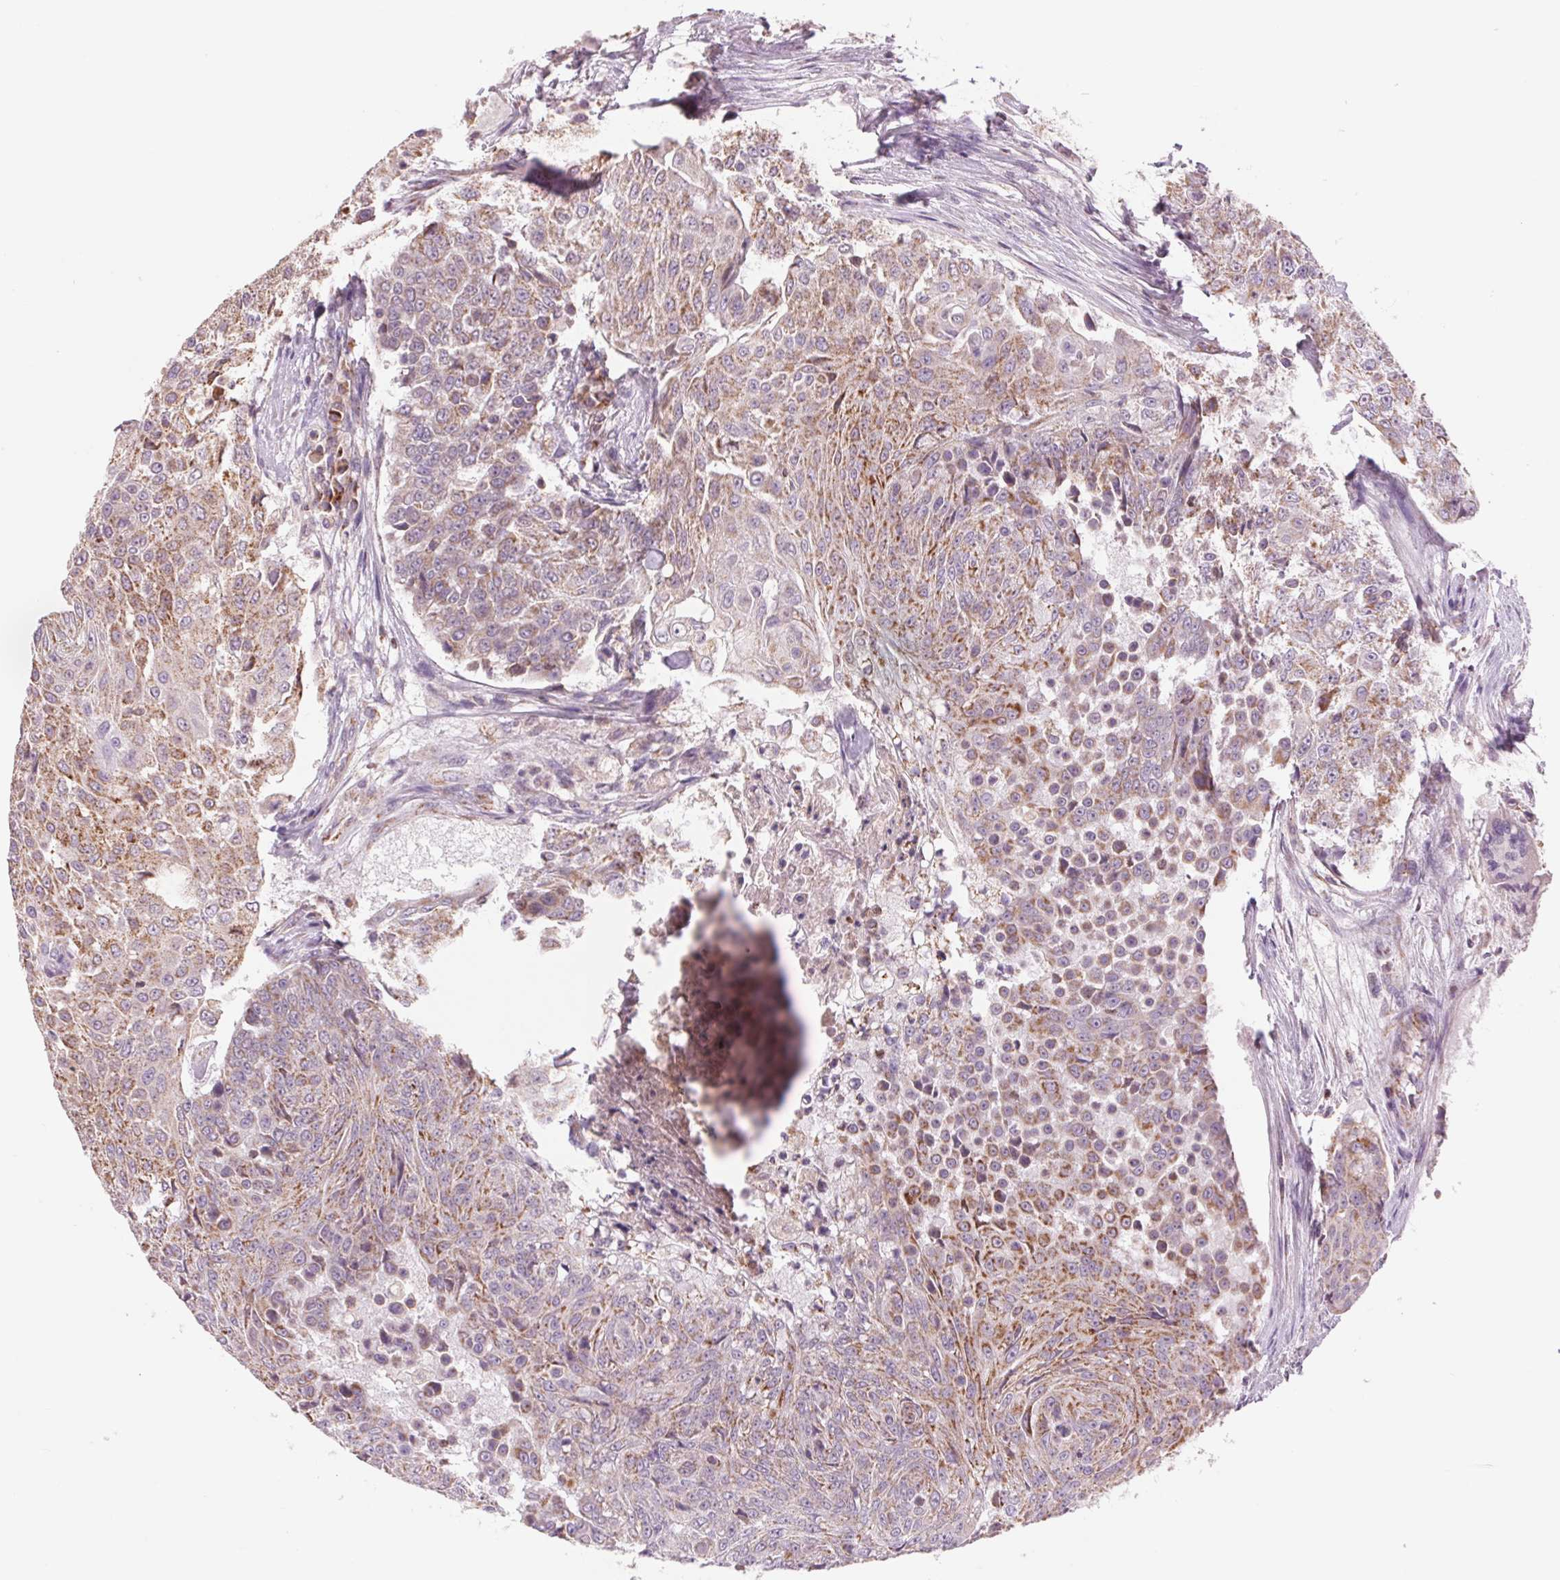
{"staining": {"intensity": "moderate", "quantity": ">75%", "location": "cytoplasmic/membranous"}, "tissue": "urothelial cancer", "cell_type": "Tumor cells", "image_type": "cancer", "snomed": [{"axis": "morphology", "description": "Urothelial carcinoma, High grade"}, {"axis": "topography", "description": "Urinary bladder"}], "caption": "Human urothelial cancer stained with a protein marker shows moderate staining in tumor cells.", "gene": "COX6A1", "patient": {"sex": "female", "age": 63}}